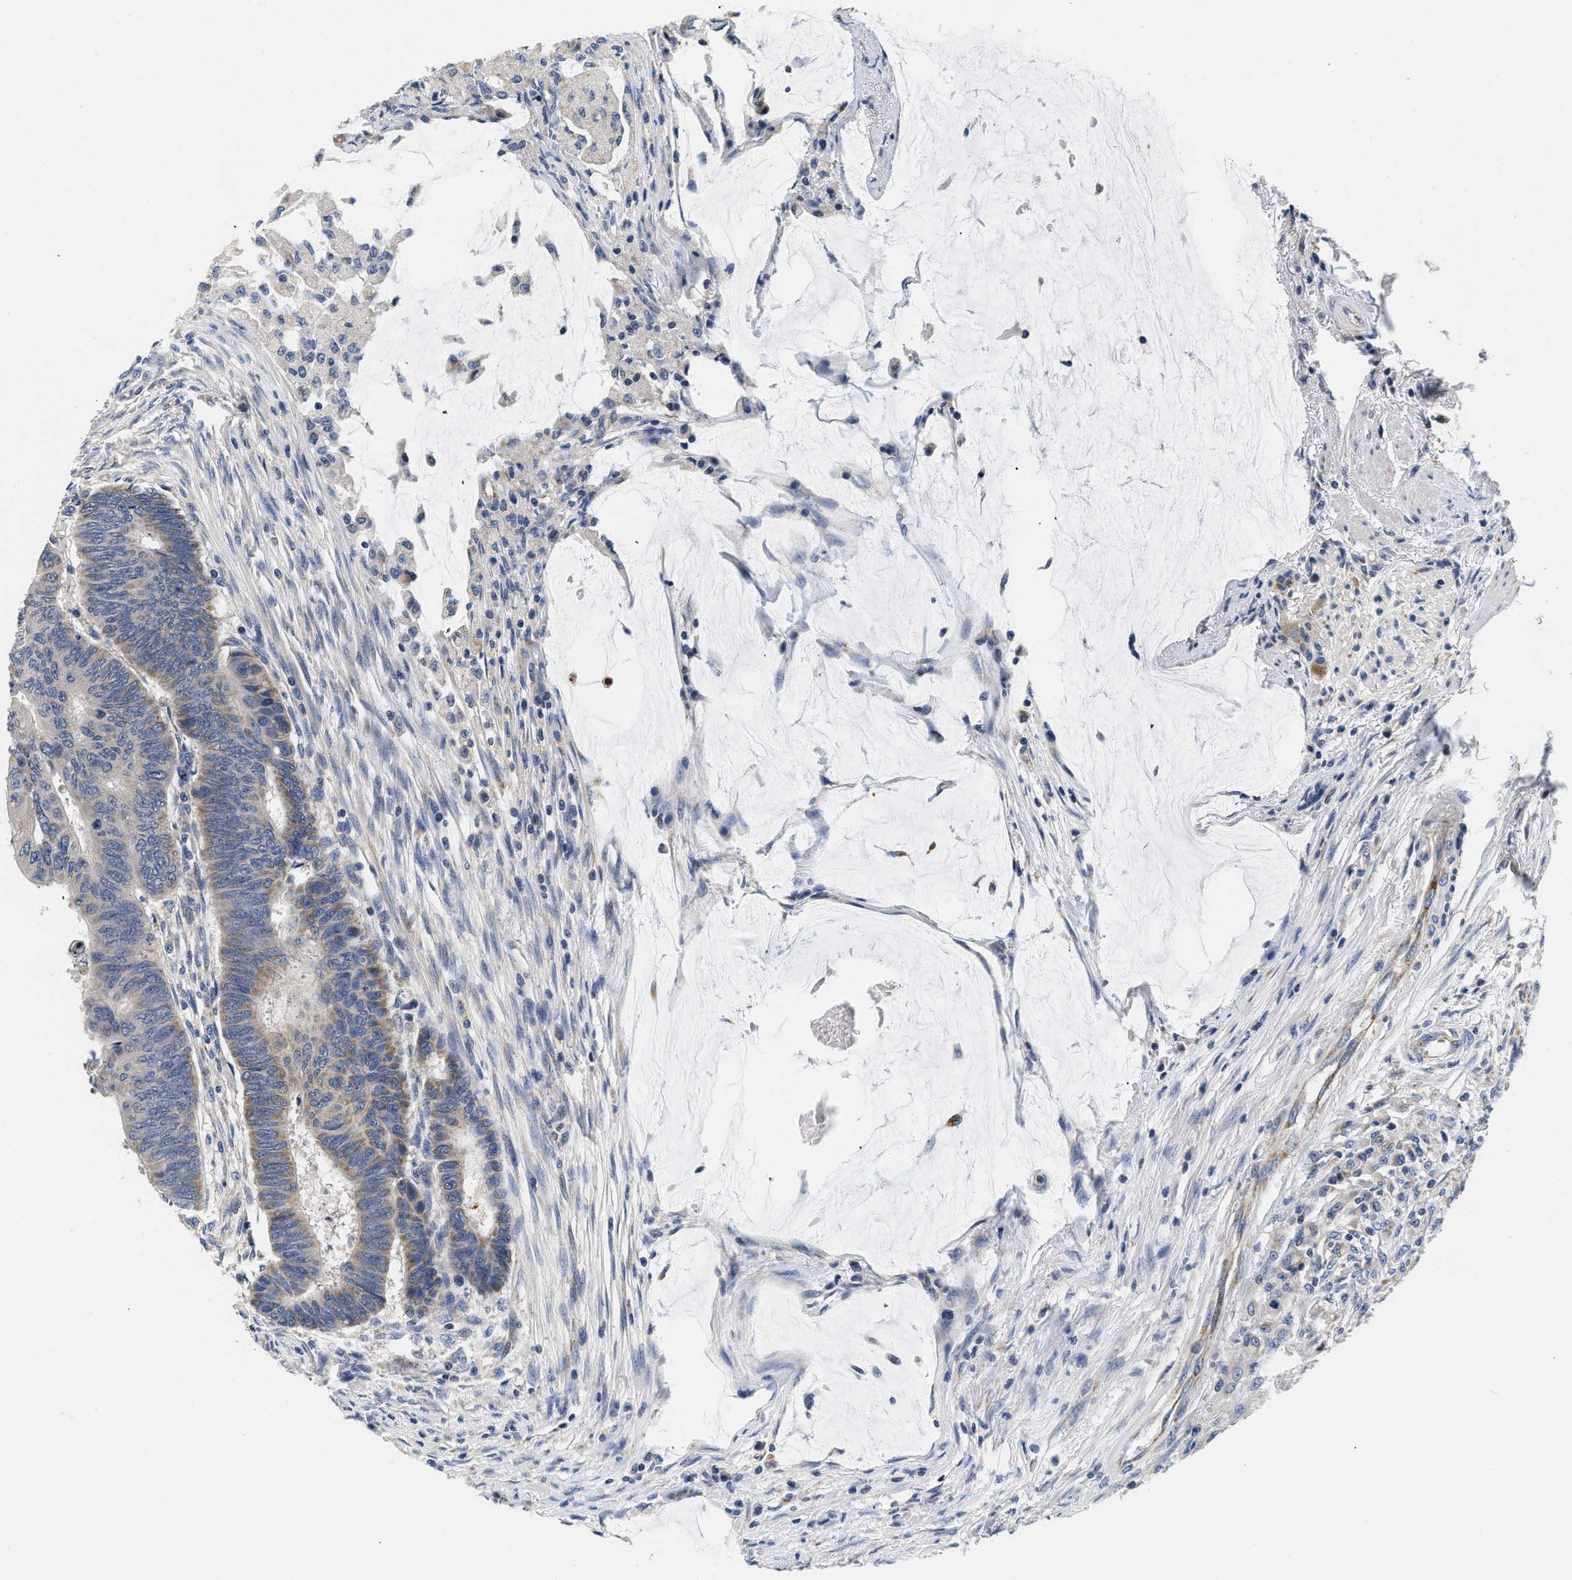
{"staining": {"intensity": "weak", "quantity": "<25%", "location": "cytoplasmic/membranous"}, "tissue": "colorectal cancer", "cell_type": "Tumor cells", "image_type": "cancer", "snomed": [{"axis": "morphology", "description": "Normal tissue, NOS"}, {"axis": "morphology", "description": "Adenocarcinoma, NOS"}, {"axis": "topography", "description": "Rectum"}, {"axis": "topography", "description": "Peripheral nerve tissue"}], "caption": "Immunohistochemical staining of human colorectal cancer (adenocarcinoma) displays no significant expression in tumor cells. (Stains: DAB (3,3'-diaminobenzidine) IHC with hematoxylin counter stain, Microscopy: brightfield microscopy at high magnification).", "gene": "PDP1", "patient": {"sex": "male", "age": 92}}